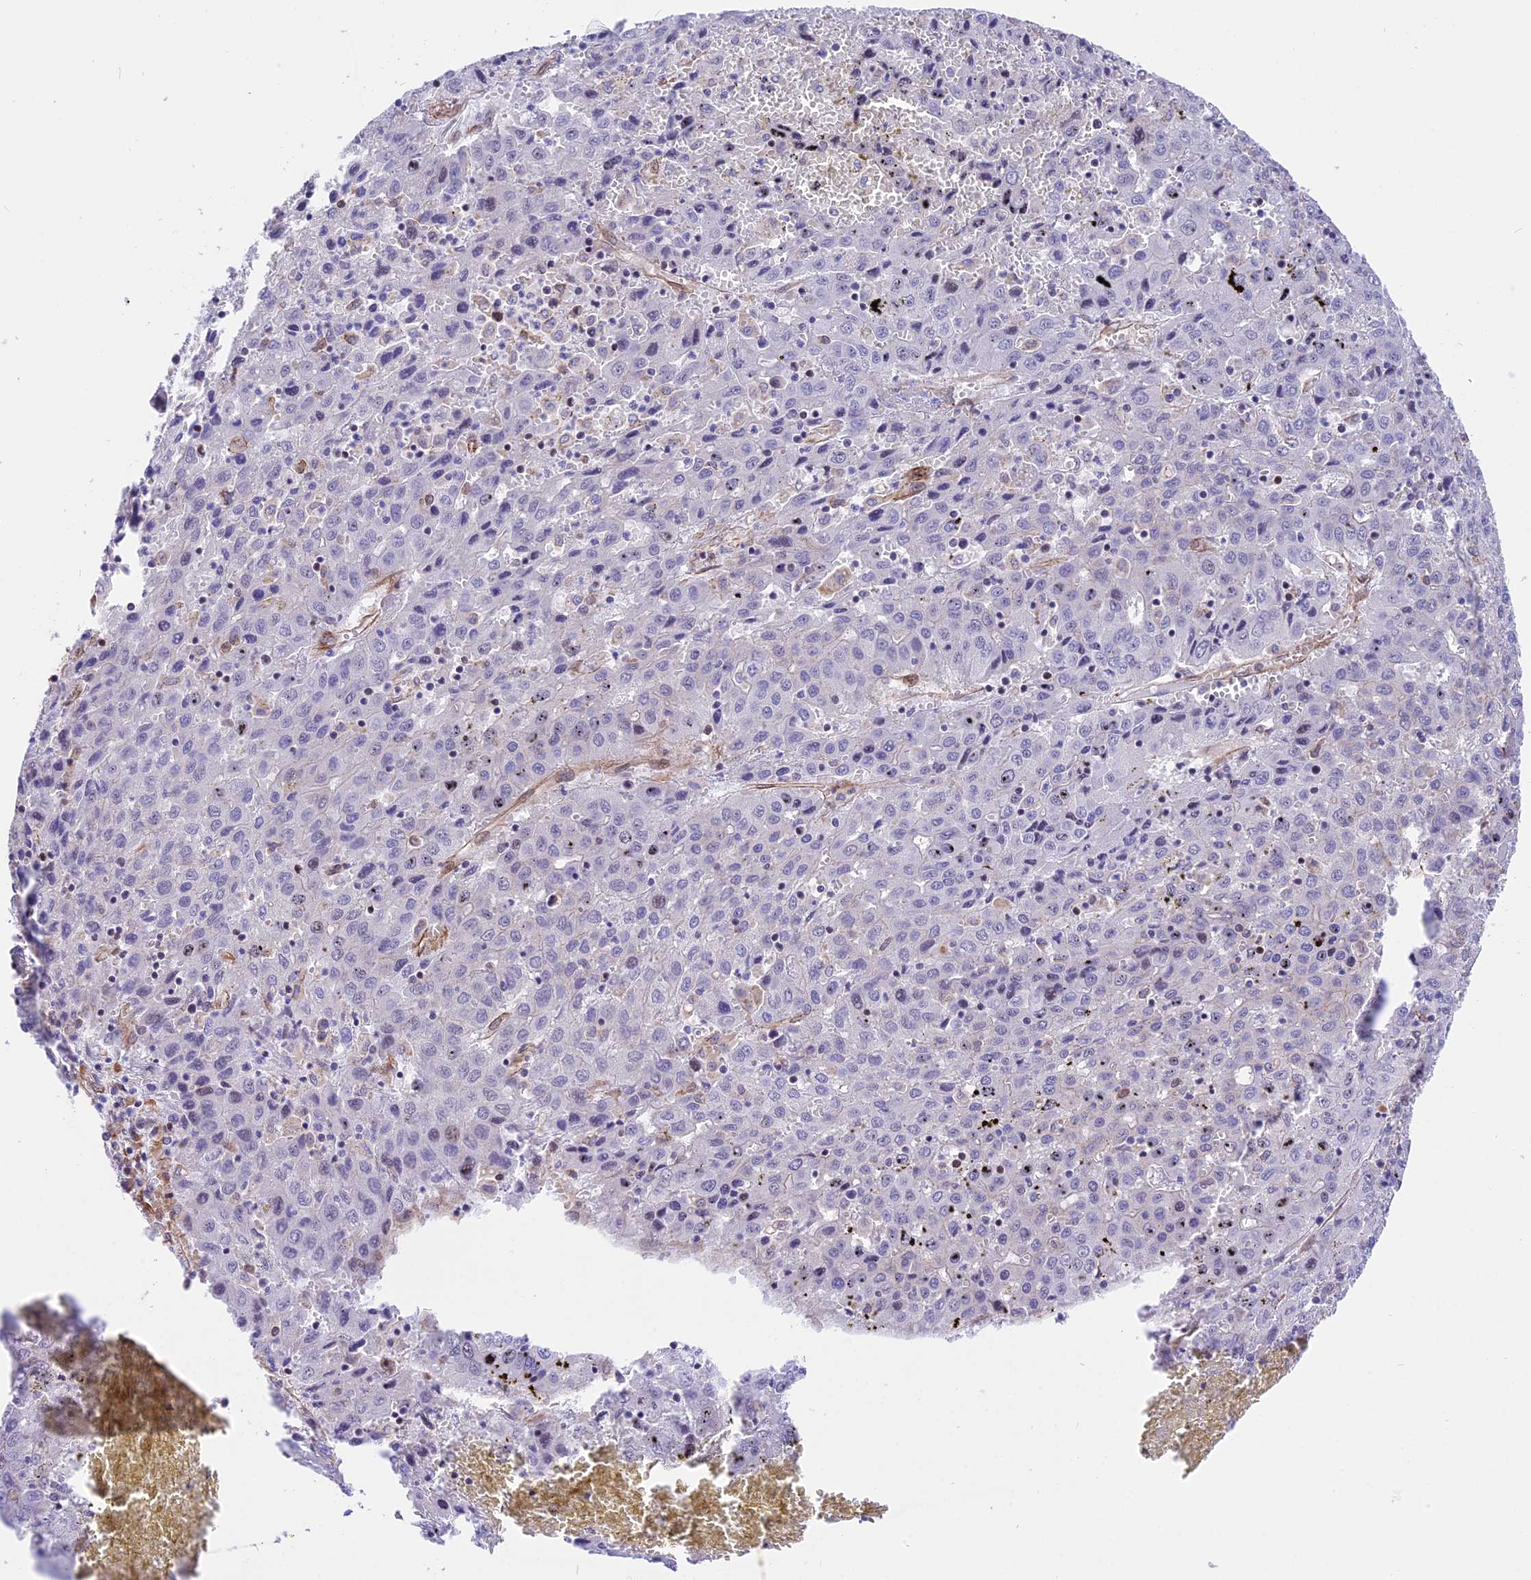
{"staining": {"intensity": "negative", "quantity": "none", "location": "none"}, "tissue": "liver cancer", "cell_type": "Tumor cells", "image_type": "cancer", "snomed": [{"axis": "morphology", "description": "Carcinoma, Hepatocellular, NOS"}, {"axis": "topography", "description": "Liver"}], "caption": "Liver cancer was stained to show a protein in brown. There is no significant expression in tumor cells. Brightfield microscopy of immunohistochemistry (IHC) stained with DAB (brown) and hematoxylin (blue), captured at high magnification.", "gene": "R3HDM4", "patient": {"sex": "female", "age": 53}}